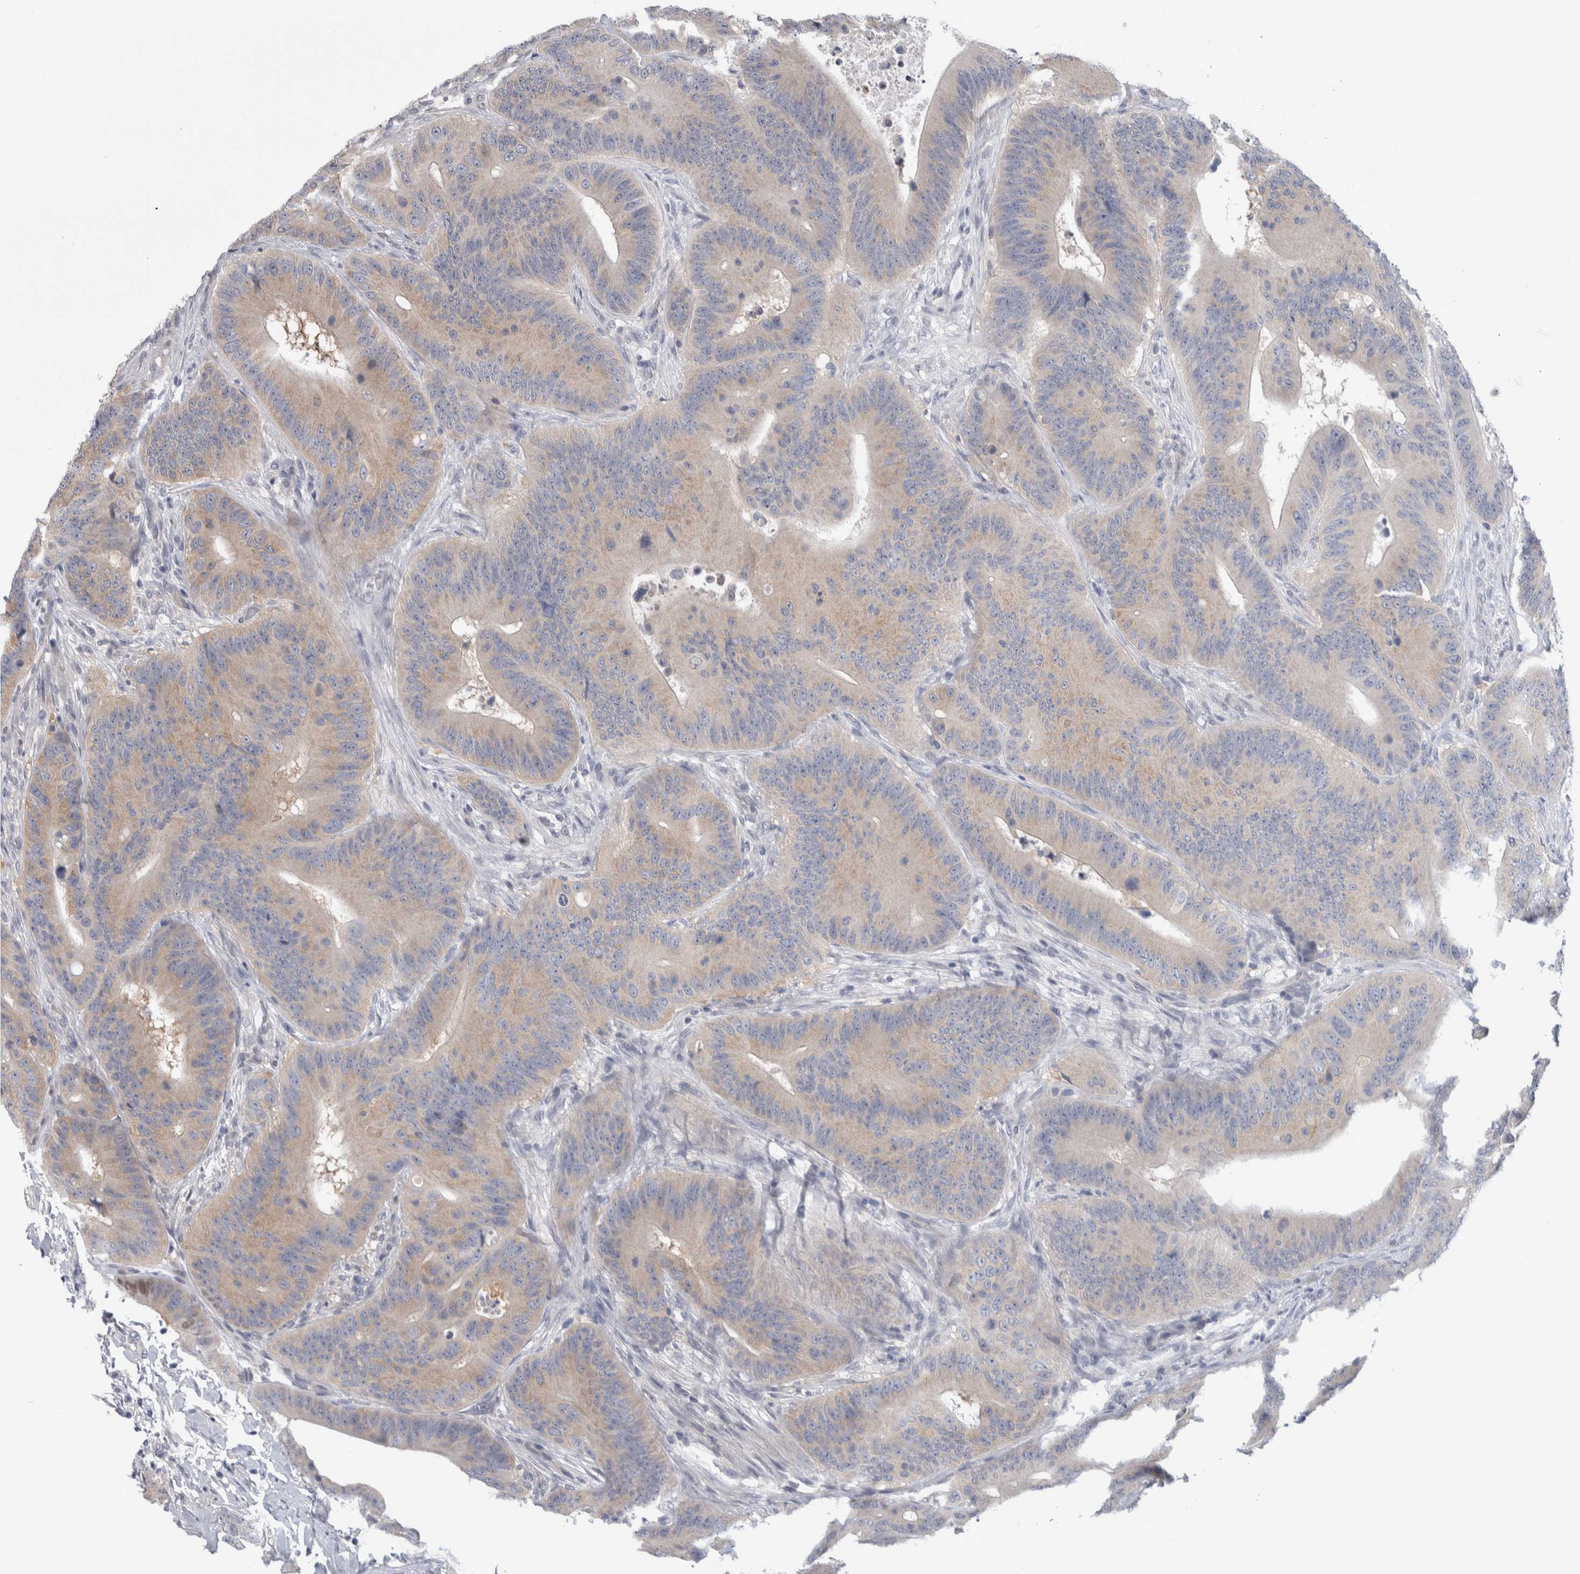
{"staining": {"intensity": "weak", "quantity": "25%-75%", "location": "cytoplasmic/membranous"}, "tissue": "colorectal cancer", "cell_type": "Tumor cells", "image_type": "cancer", "snomed": [{"axis": "morphology", "description": "Adenocarcinoma, NOS"}, {"axis": "topography", "description": "Colon"}], "caption": "High-power microscopy captured an immunohistochemistry image of colorectal cancer, revealing weak cytoplasmic/membranous expression in approximately 25%-75% of tumor cells.", "gene": "TAX1BP1", "patient": {"sex": "male", "age": 83}}